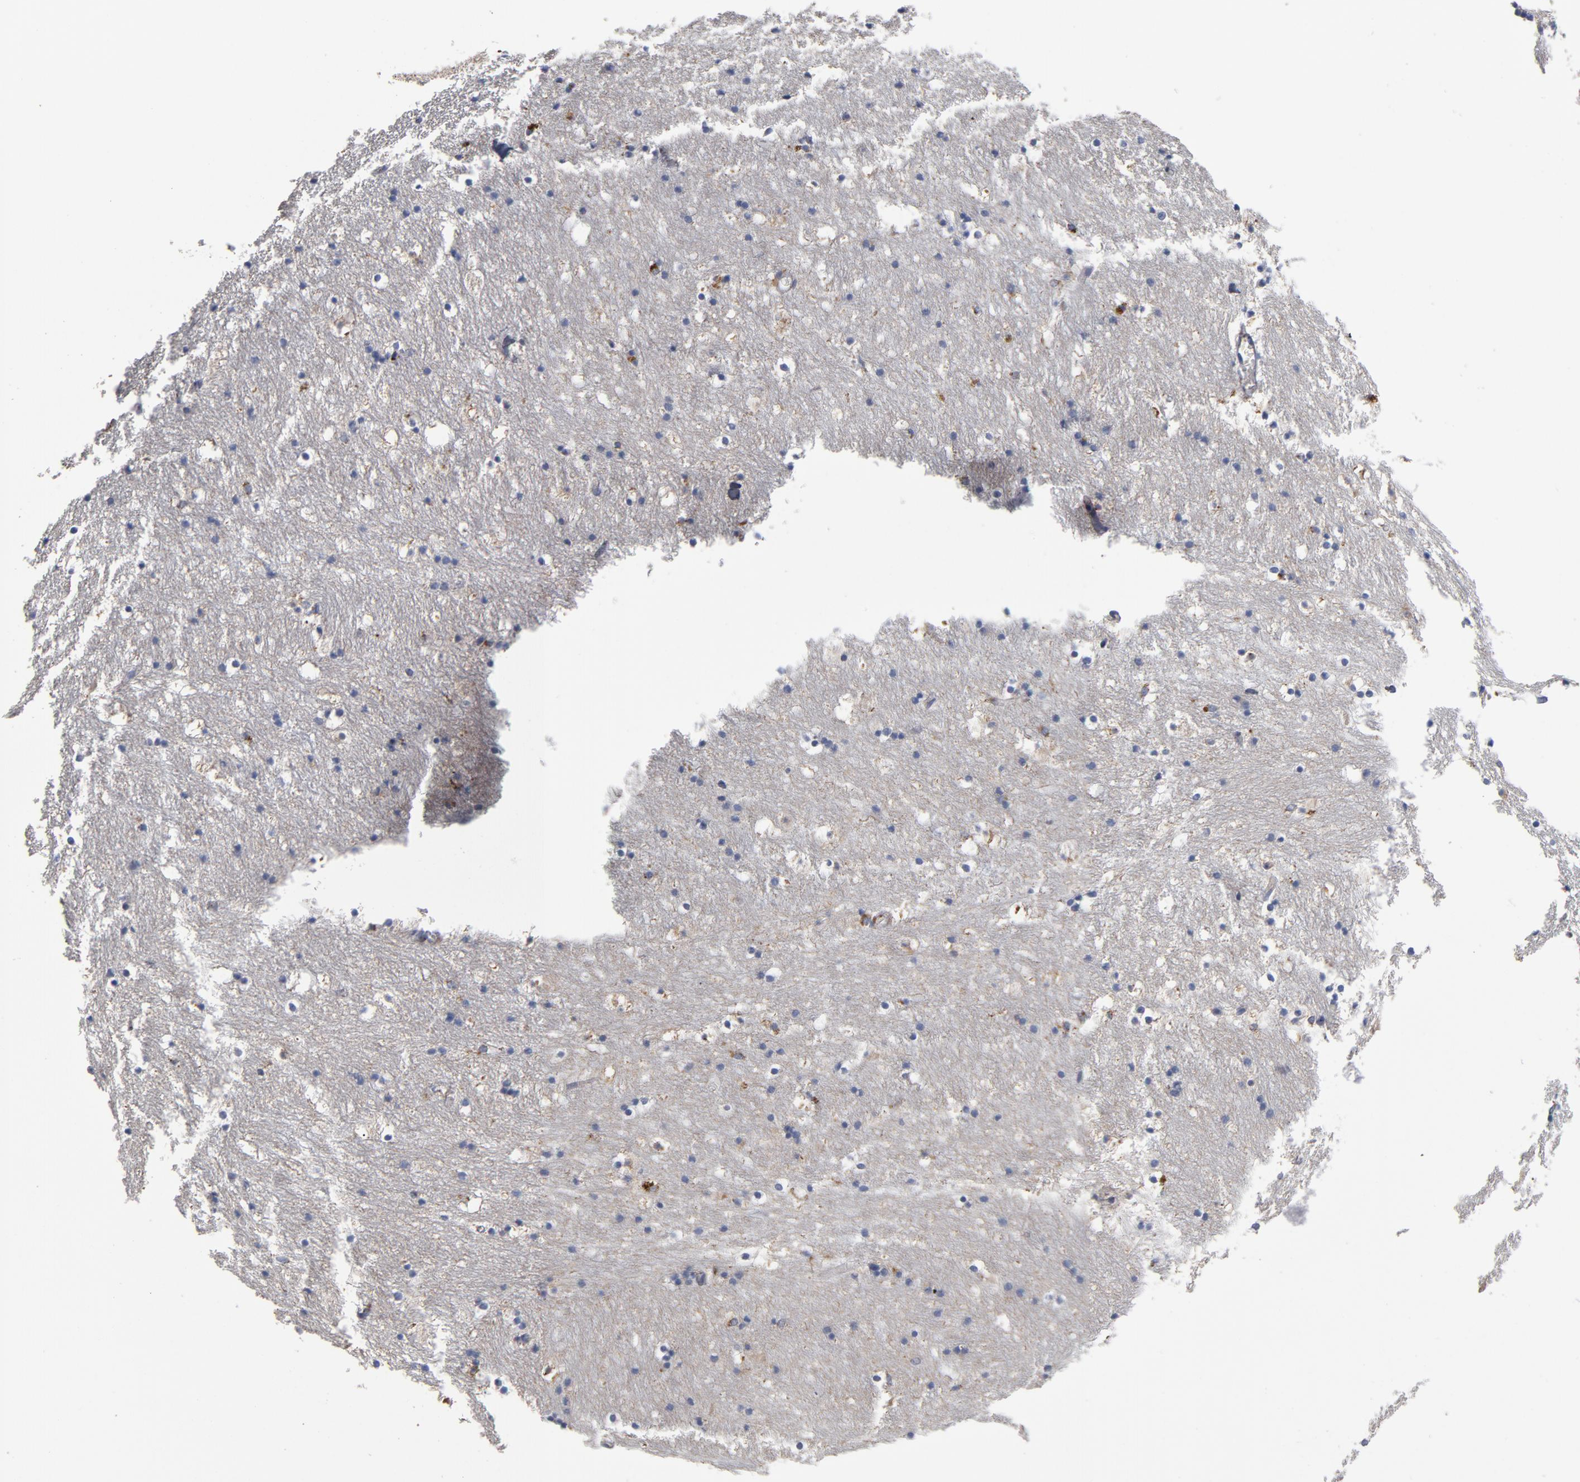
{"staining": {"intensity": "strong", "quantity": "25%-75%", "location": "cytoplasmic/membranous"}, "tissue": "caudate", "cell_type": "Glial cells", "image_type": "normal", "snomed": [{"axis": "morphology", "description": "Normal tissue, NOS"}, {"axis": "topography", "description": "Lateral ventricle wall"}], "caption": "The photomicrograph displays staining of benign caudate, revealing strong cytoplasmic/membranous protein expression (brown color) within glial cells. Using DAB (brown) and hematoxylin (blue) stains, captured at high magnification using brightfield microscopy.", "gene": "AKT2", "patient": {"sex": "male", "age": 45}}